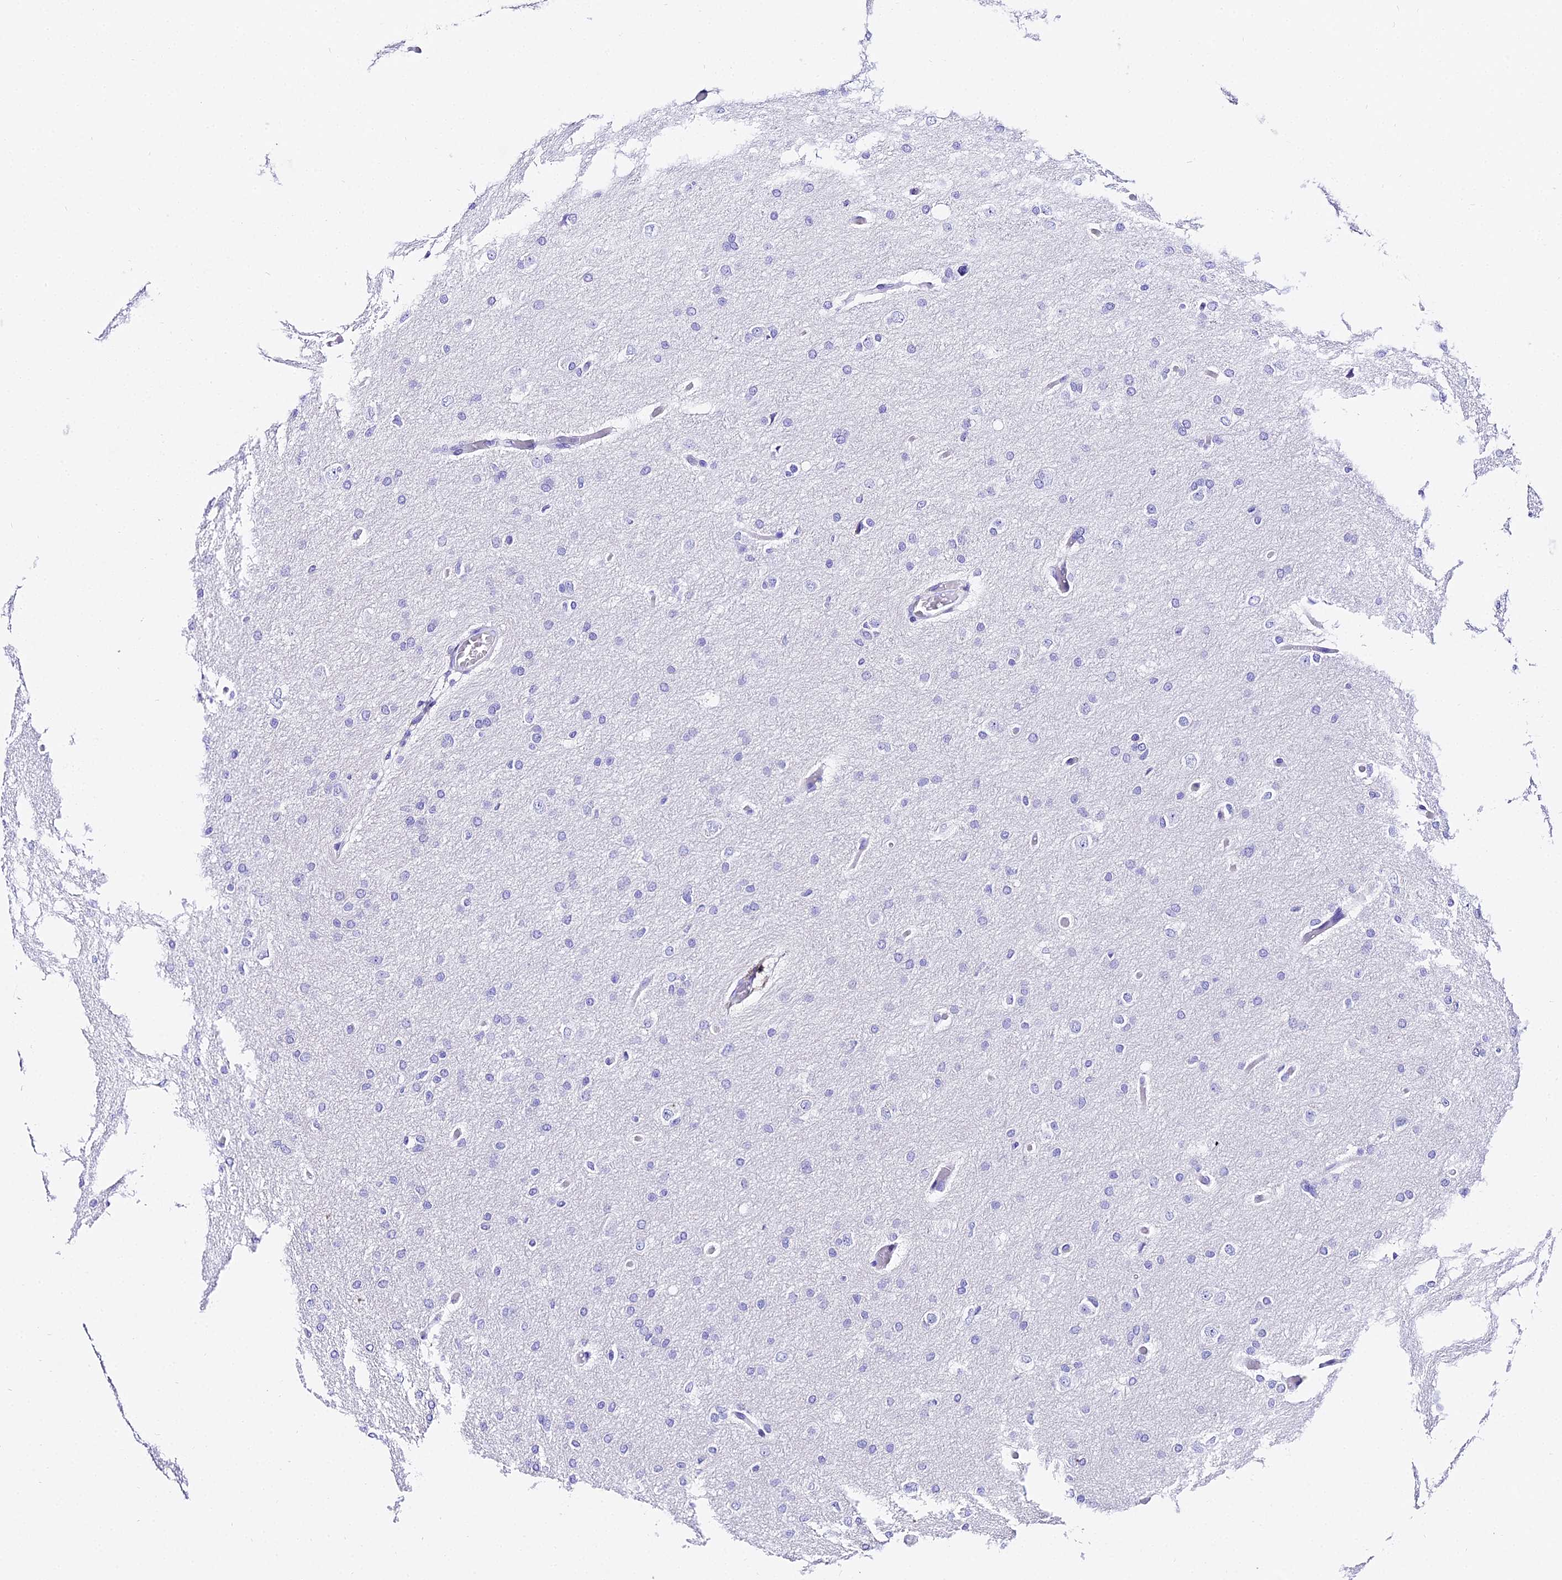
{"staining": {"intensity": "negative", "quantity": "none", "location": "none"}, "tissue": "glioma", "cell_type": "Tumor cells", "image_type": "cancer", "snomed": [{"axis": "morphology", "description": "Glioma, malignant, High grade"}, {"axis": "topography", "description": "Cerebral cortex"}], "caption": "Glioma was stained to show a protein in brown. There is no significant staining in tumor cells. Nuclei are stained in blue.", "gene": "TRMT44", "patient": {"sex": "female", "age": 36}}